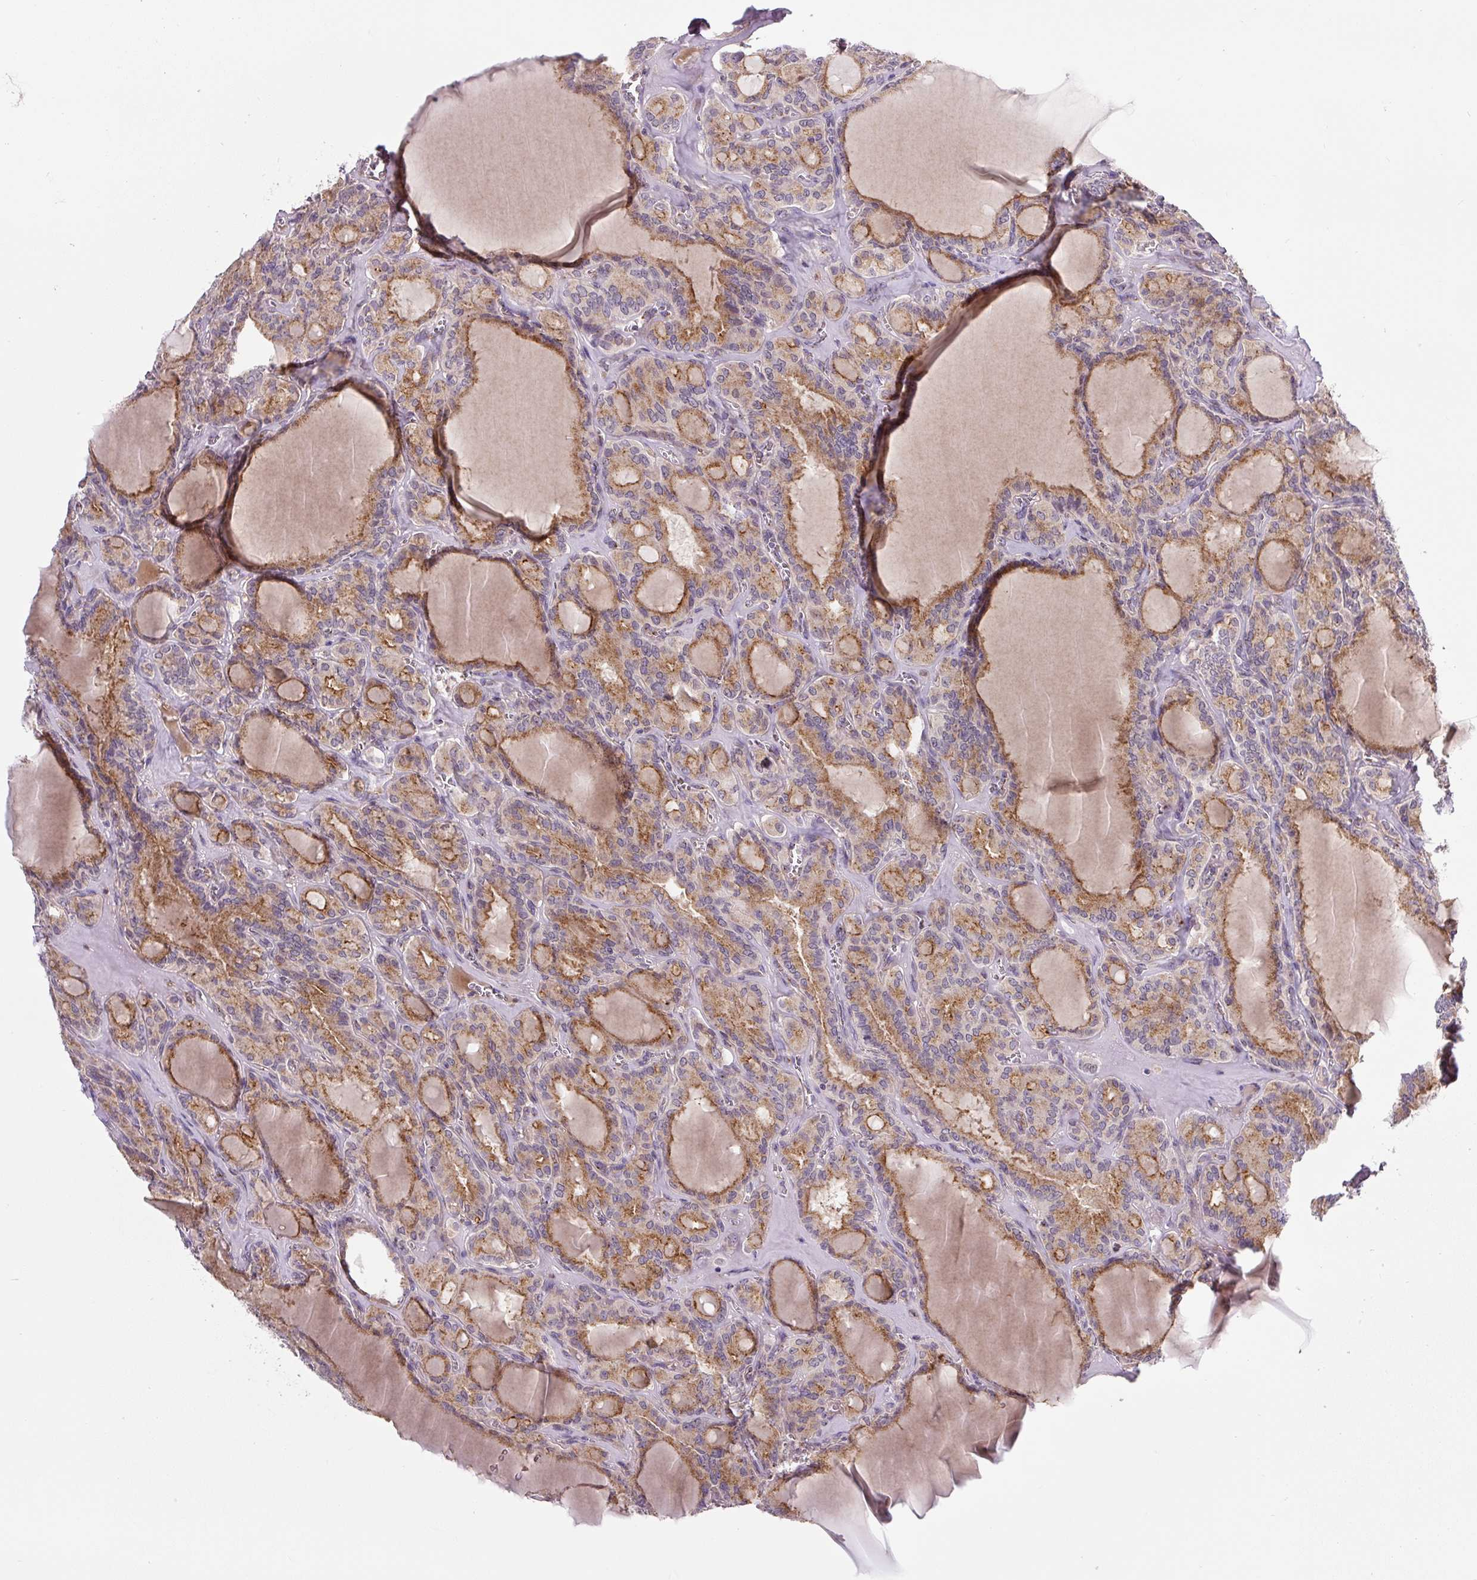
{"staining": {"intensity": "moderate", "quantity": ">75%", "location": "cytoplasmic/membranous"}, "tissue": "thyroid cancer", "cell_type": "Tumor cells", "image_type": "cancer", "snomed": [{"axis": "morphology", "description": "Papillary adenocarcinoma, NOS"}, {"axis": "topography", "description": "Thyroid gland"}], "caption": "Papillary adenocarcinoma (thyroid) stained with DAB immunohistochemistry exhibits medium levels of moderate cytoplasmic/membranous expression in about >75% of tumor cells.", "gene": "PCM1", "patient": {"sex": "male", "age": 87}}